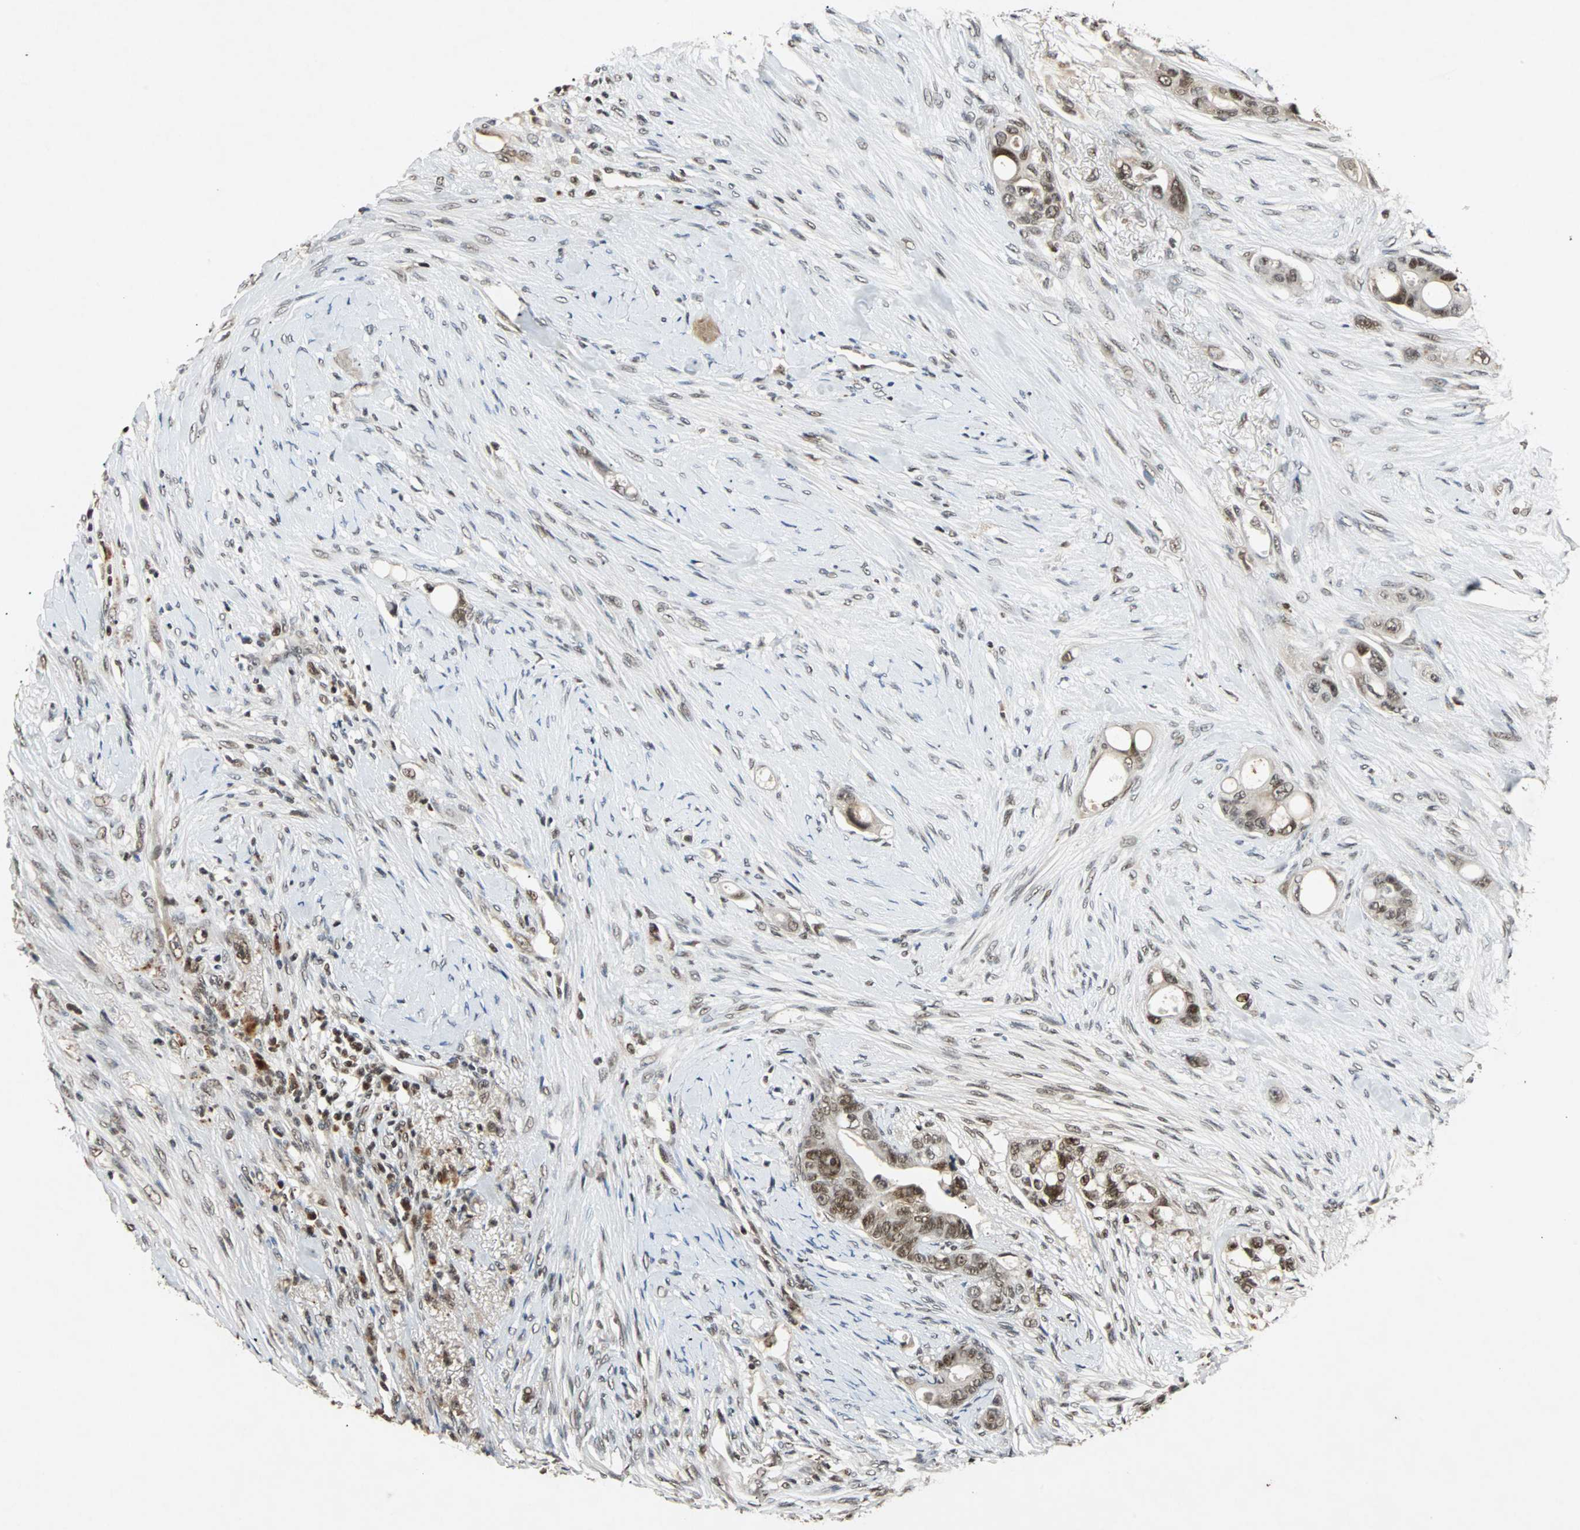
{"staining": {"intensity": "moderate", "quantity": ">75%", "location": "nuclear"}, "tissue": "colorectal cancer", "cell_type": "Tumor cells", "image_type": "cancer", "snomed": [{"axis": "morphology", "description": "Adenocarcinoma, NOS"}, {"axis": "topography", "description": "Colon"}], "caption": "IHC histopathology image of colorectal adenocarcinoma stained for a protein (brown), which shows medium levels of moderate nuclear expression in about >75% of tumor cells.", "gene": "TAF5", "patient": {"sex": "female", "age": 57}}